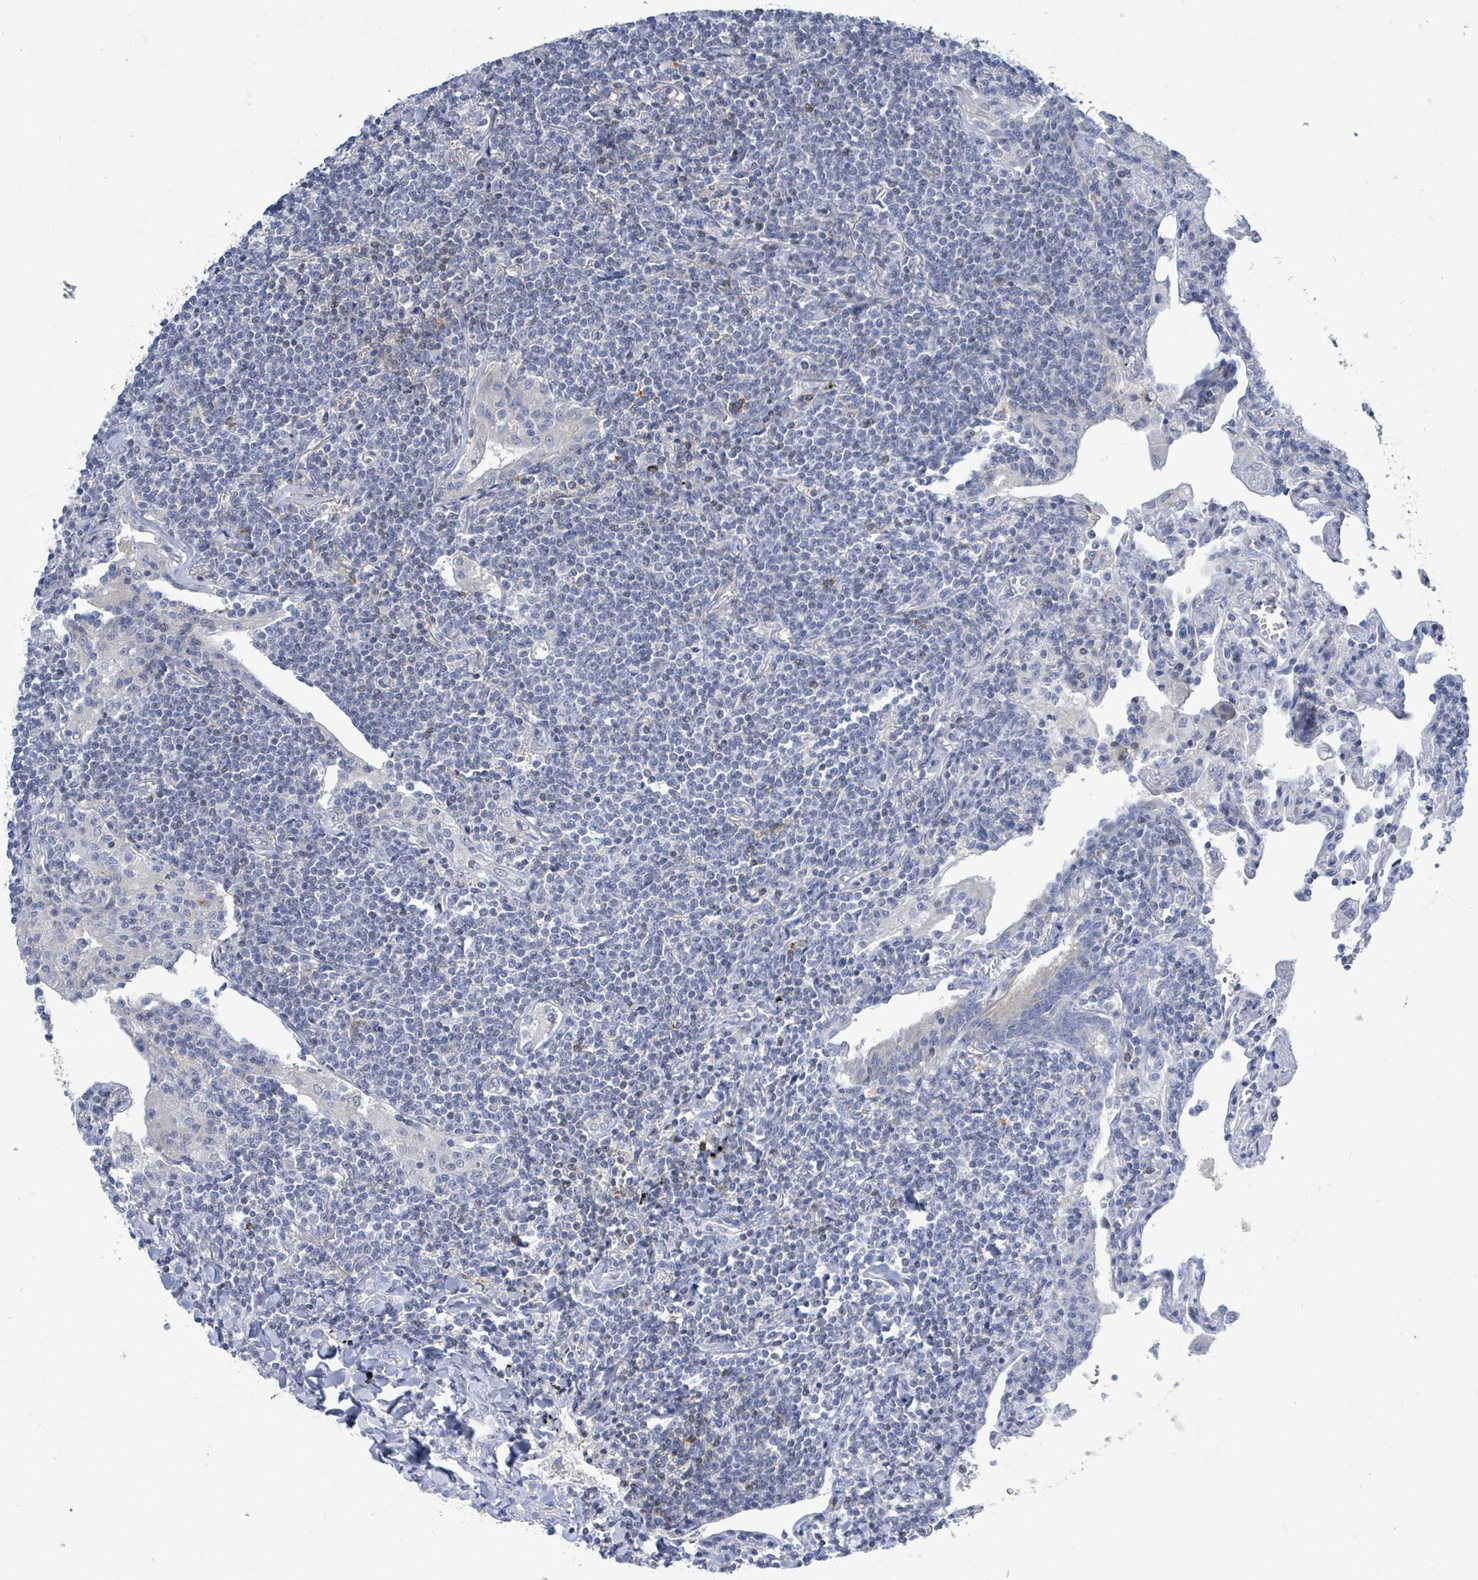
{"staining": {"intensity": "negative", "quantity": "none", "location": "none"}, "tissue": "lymphoma", "cell_type": "Tumor cells", "image_type": "cancer", "snomed": [{"axis": "morphology", "description": "Malignant lymphoma, non-Hodgkin's type, Low grade"}, {"axis": "topography", "description": "Lung"}], "caption": "Photomicrograph shows no significant protein expression in tumor cells of lymphoma. (Brightfield microscopy of DAB immunohistochemistry (IHC) at high magnification).", "gene": "DGKZ", "patient": {"sex": "female", "age": 71}}